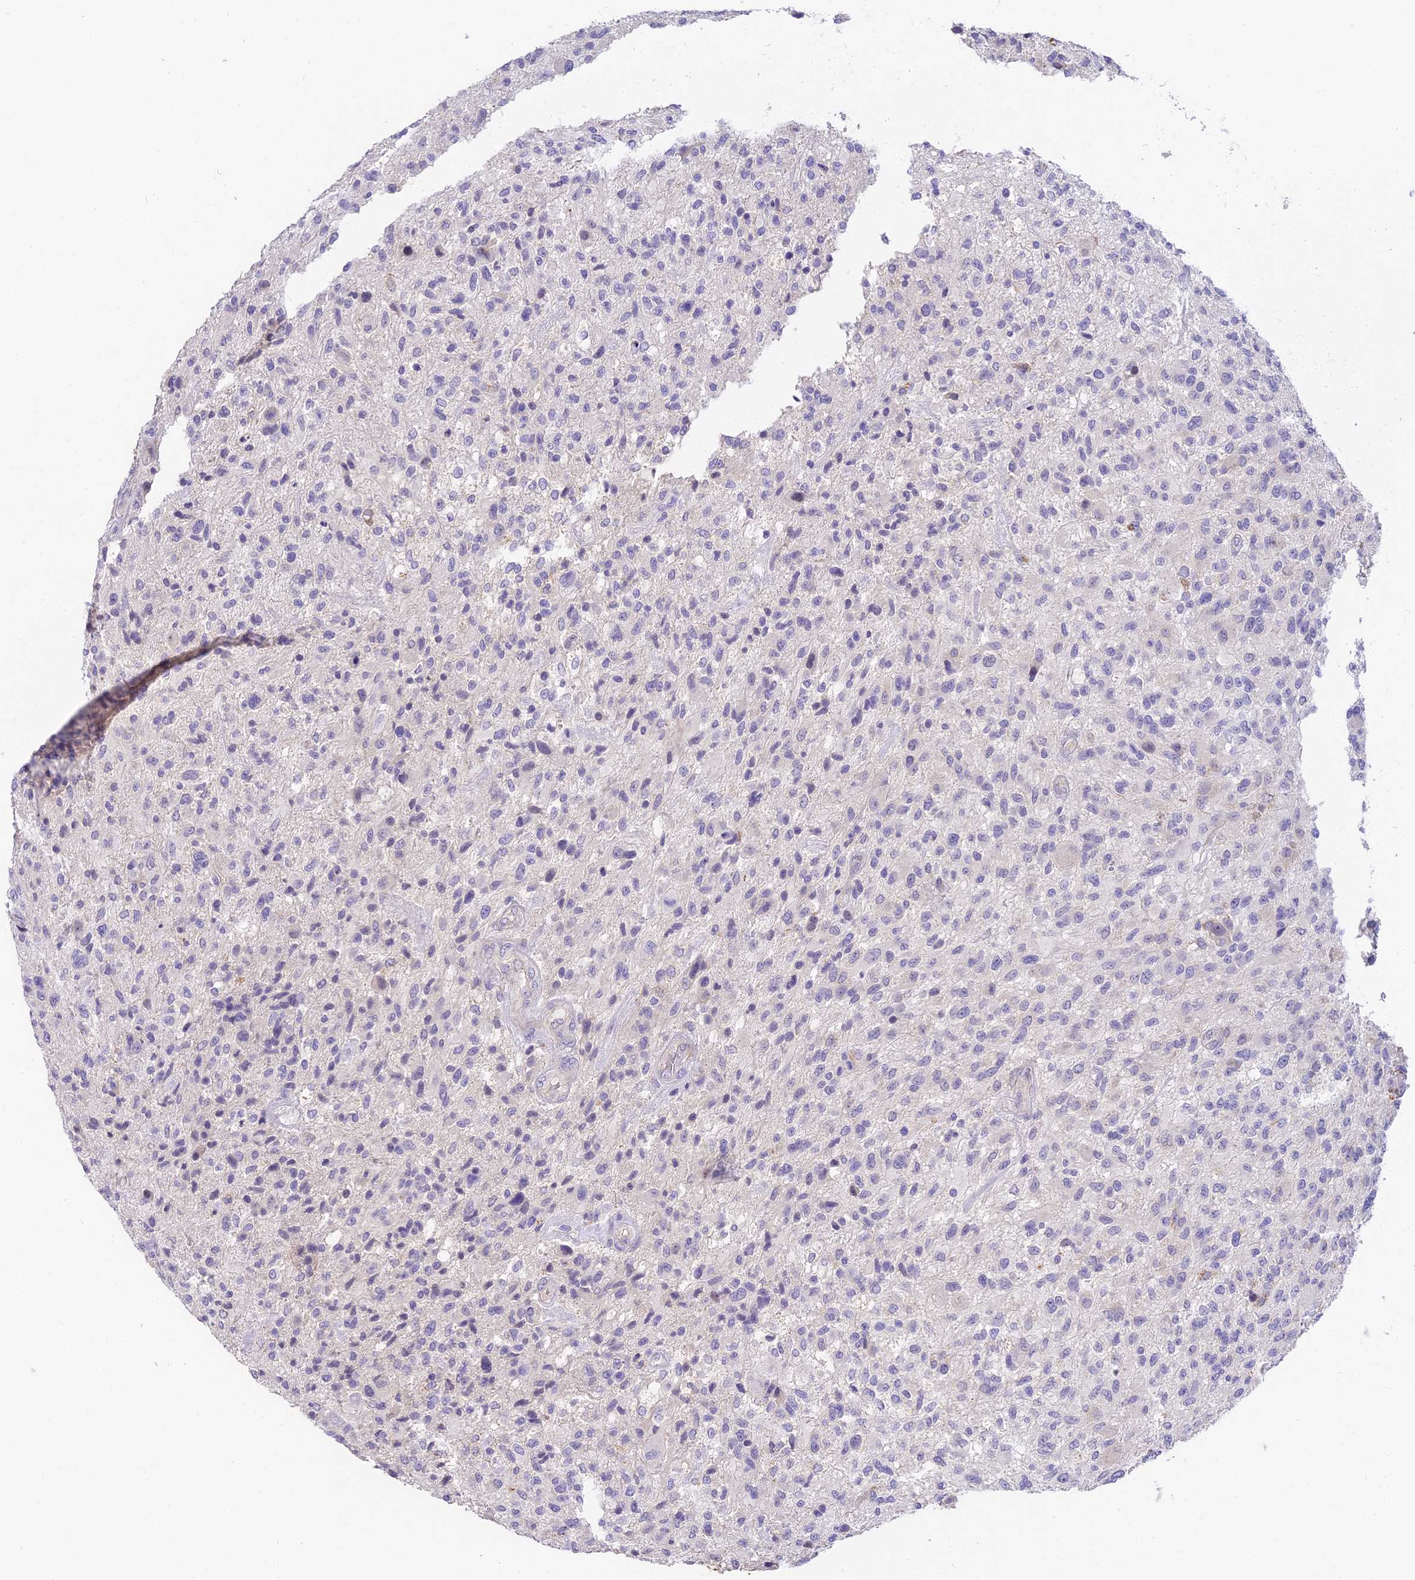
{"staining": {"intensity": "negative", "quantity": "none", "location": "none"}, "tissue": "glioma", "cell_type": "Tumor cells", "image_type": "cancer", "snomed": [{"axis": "morphology", "description": "Glioma, malignant, High grade"}, {"axis": "topography", "description": "Brain"}], "caption": "DAB (3,3'-diaminobenzidine) immunohistochemical staining of human malignant glioma (high-grade) exhibits no significant staining in tumor cells.", "gene": "NOD2", "patient": {"sex": "male", "age": 47}}